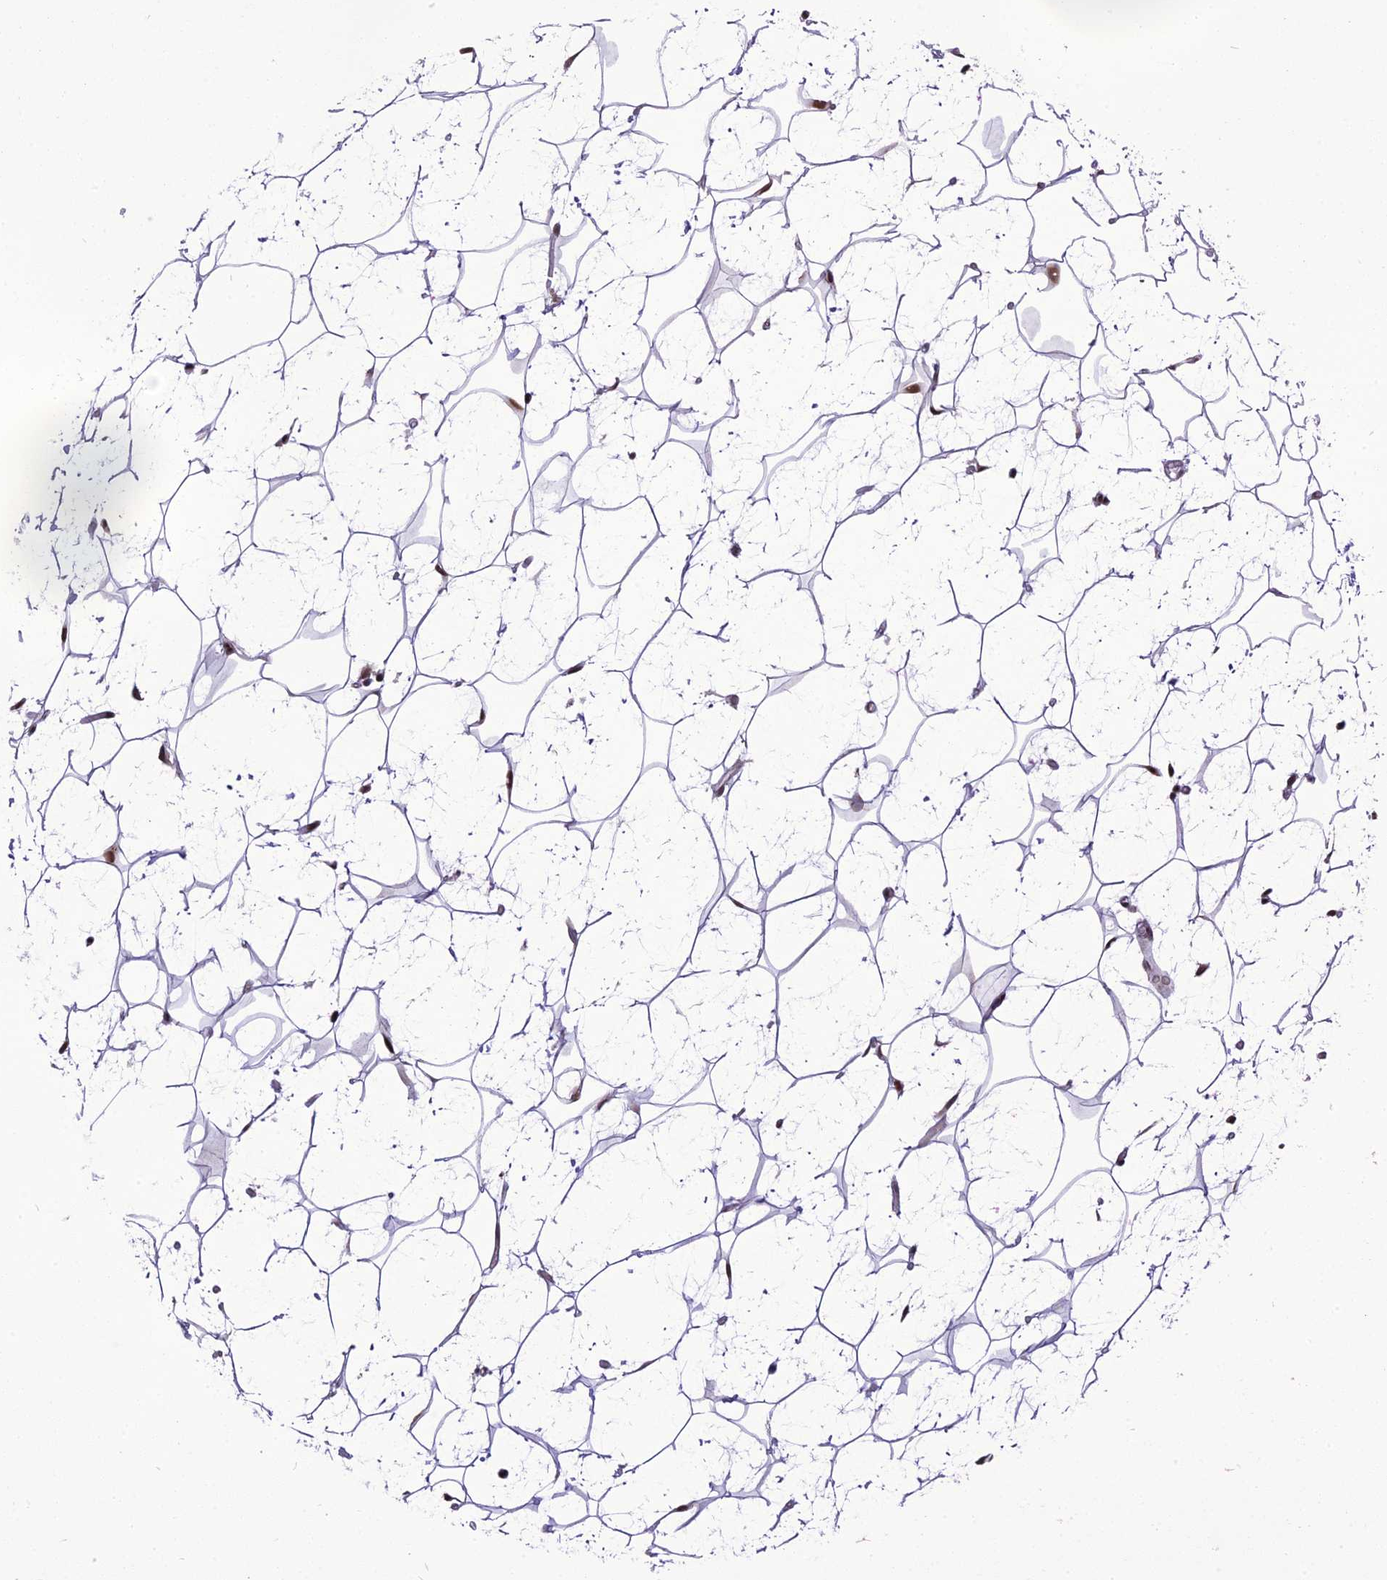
{"staining": {"intensity": "strong", "quantity": "25%-75%", "location": "nuclear"}, "tissue": "adipose tissue", "cell_type": "Adipocytes", "image_type": "normal", "snomed": [{"axis": "morphology", "description": "Normal tissue, NOS"}, {"axis": "topography", "description": "Breast"}], "caption": "Brown immunohistochemical staining in benign human adipose tissue demonstrates strong nuclear positivity in about 25%-75% of adipocytes.", "gene": "RTRAF", "patient": {"sex": "female", "age": 26}}